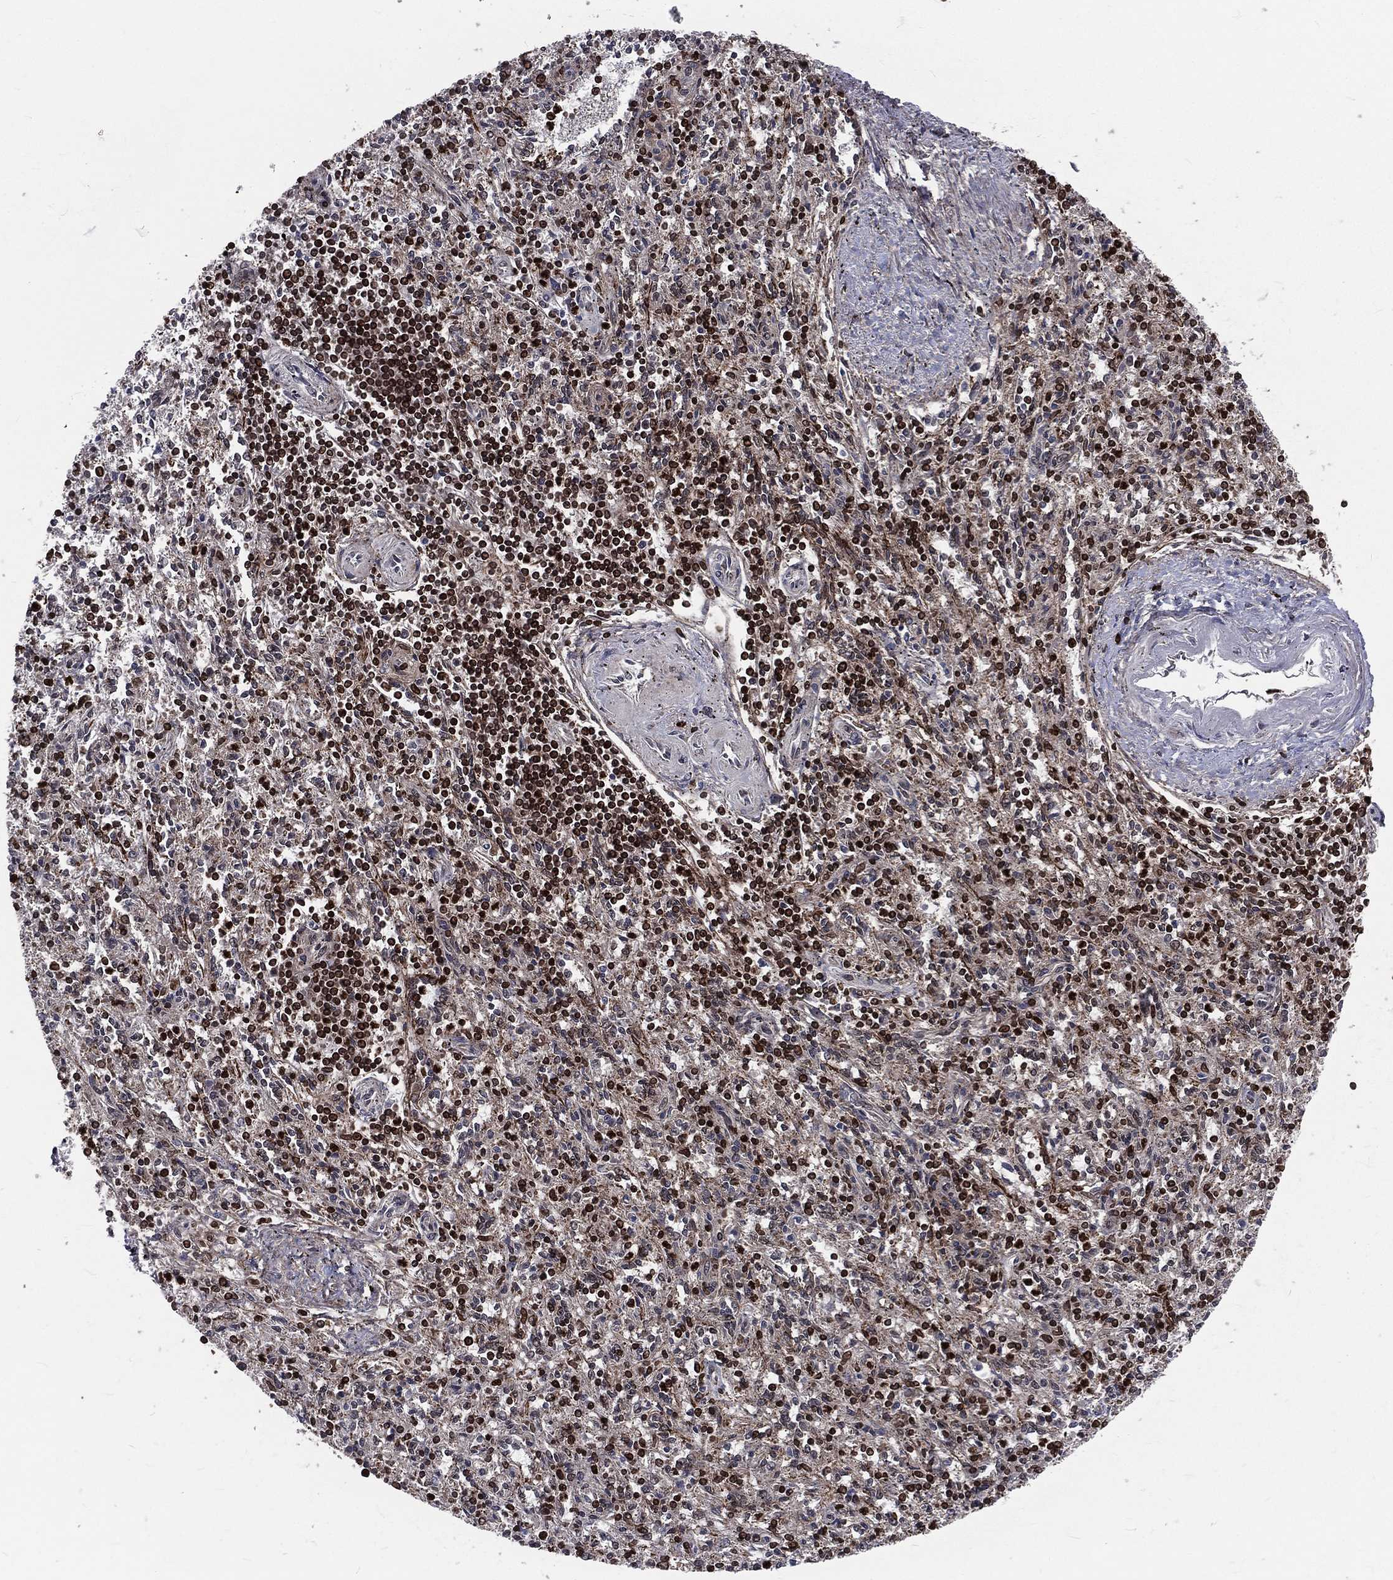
{"staining": {"intensity": "strong", "quantity": "25%-75%", "location": "nuclear"}, "tissue": "spleen", "cell_type": "Cells in red pulp", "image_type": "normal", "snomed": [{"axis": "morphology", "description": "Normal tissue, NOS"}, {"axis": "topography", "description": "Spleen"}], "caption": "High-power microscopy captured an immunohistochemistry (IHC) image of benign spleen, revealing strong nuclear staining in approximately 25%-75% of cells in red pulp. (Stains: DAB (3,3'-diaminobenzidine) in brown, nuclei in blue, Microscopy: brightfield microscopy at high magnification).", "gene": "LBR", "patient": {"sex": "male", "age": 69}}